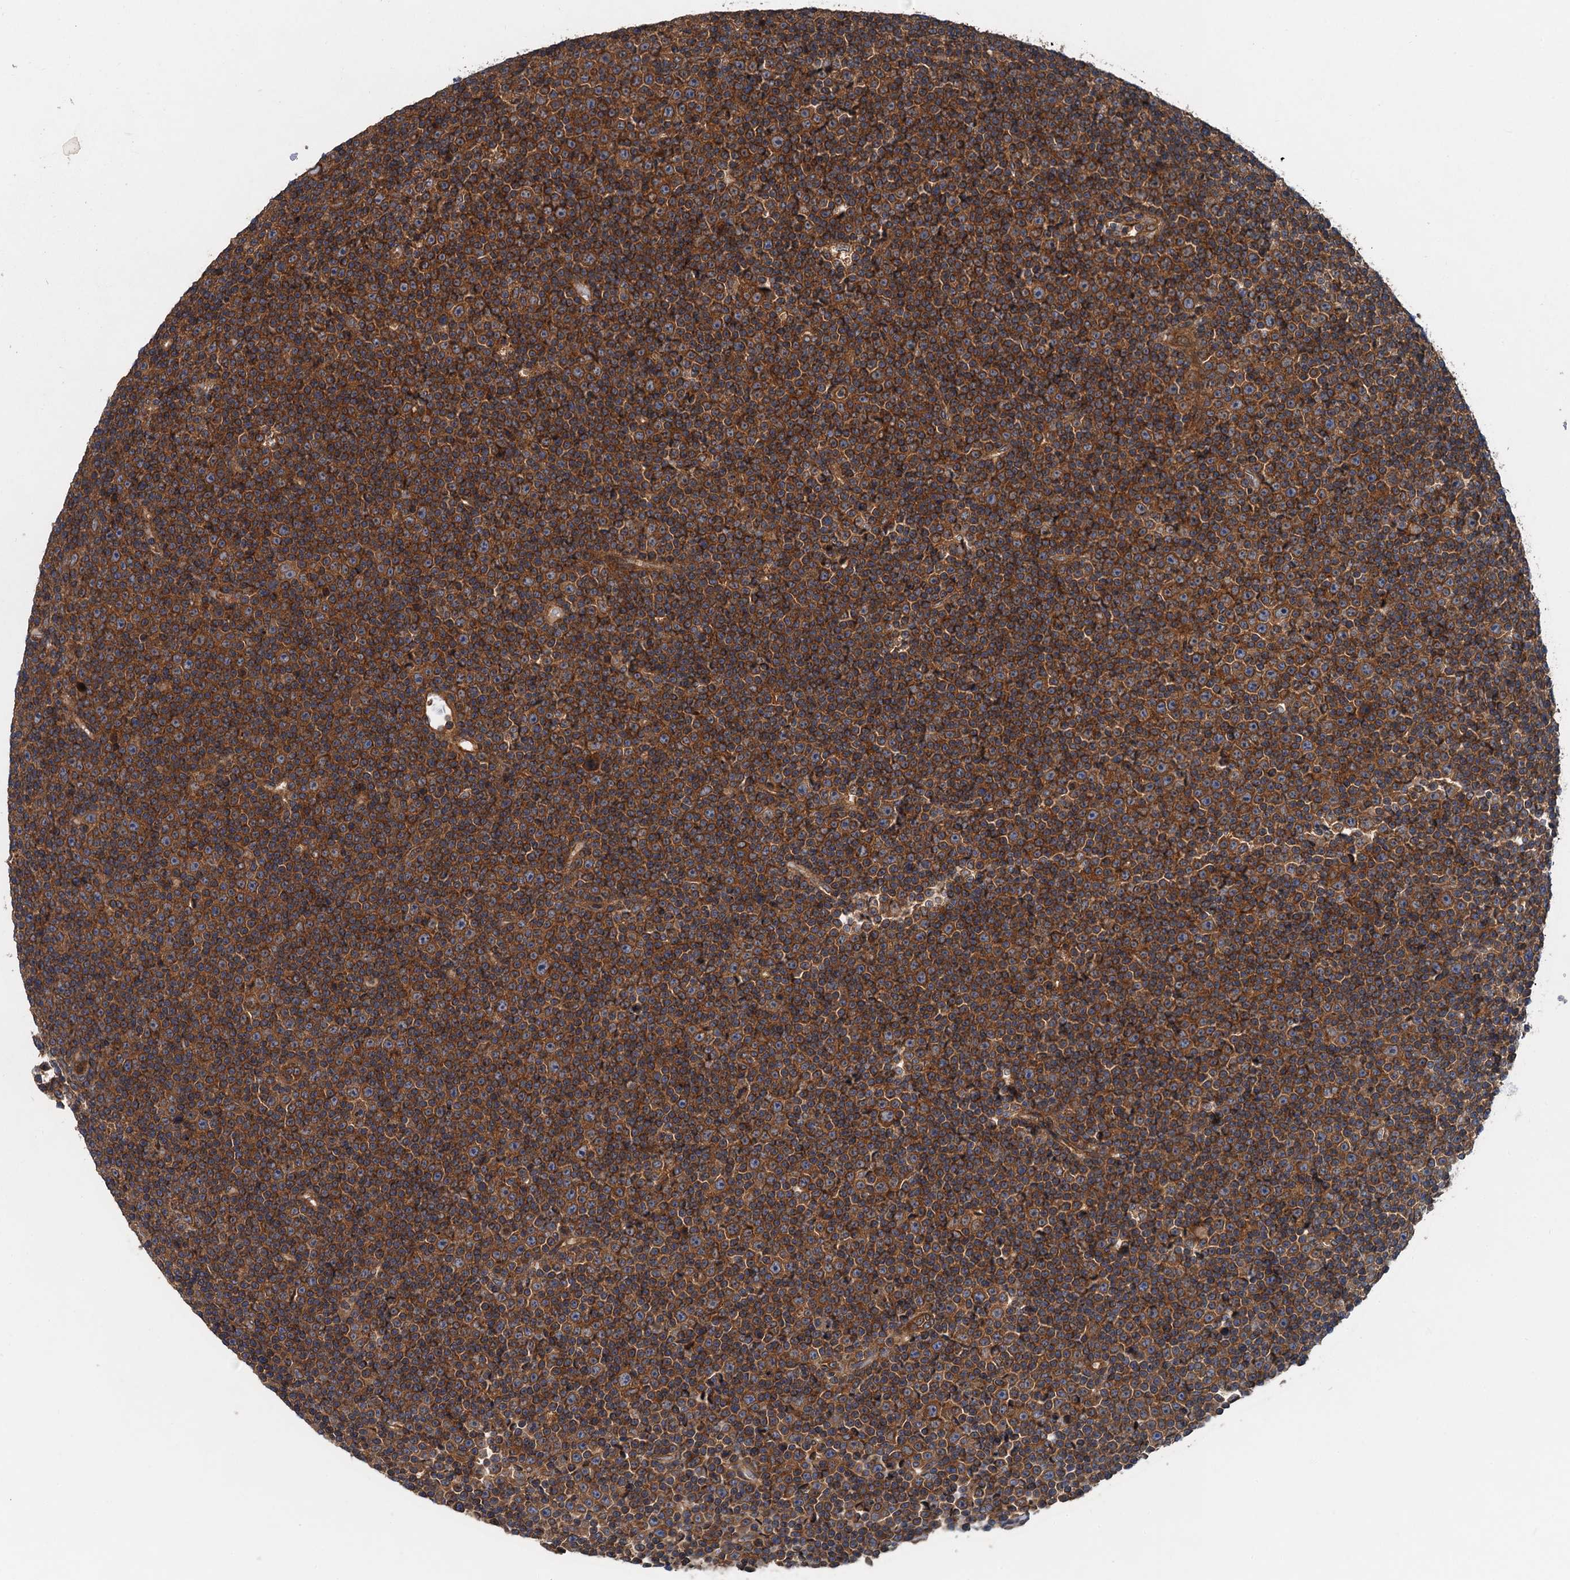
{"staining": {"intensity": "strong", "quantity": ">75%", "location": "cytoplasmic/membranous"}, "tissue": "lymphoma", "cell_type": "Tumor cells", "image_type": "cancer", "snomed": [{"axis": "morphology", "description": "Malignant lymphoma, non-Hodgkin's type, Low grade"}, {"axis": "topography", "description": "Lymph node"}], "caption": "Human low-grade malignant lymphoma, non-Hodgkin's type stained for a protein (brown) displays strong cytoplasmic/membranous positive positivity in about >75% of tumor cells.", "gene": "COG3", "patient": {"sex": "female", "age": 67}}